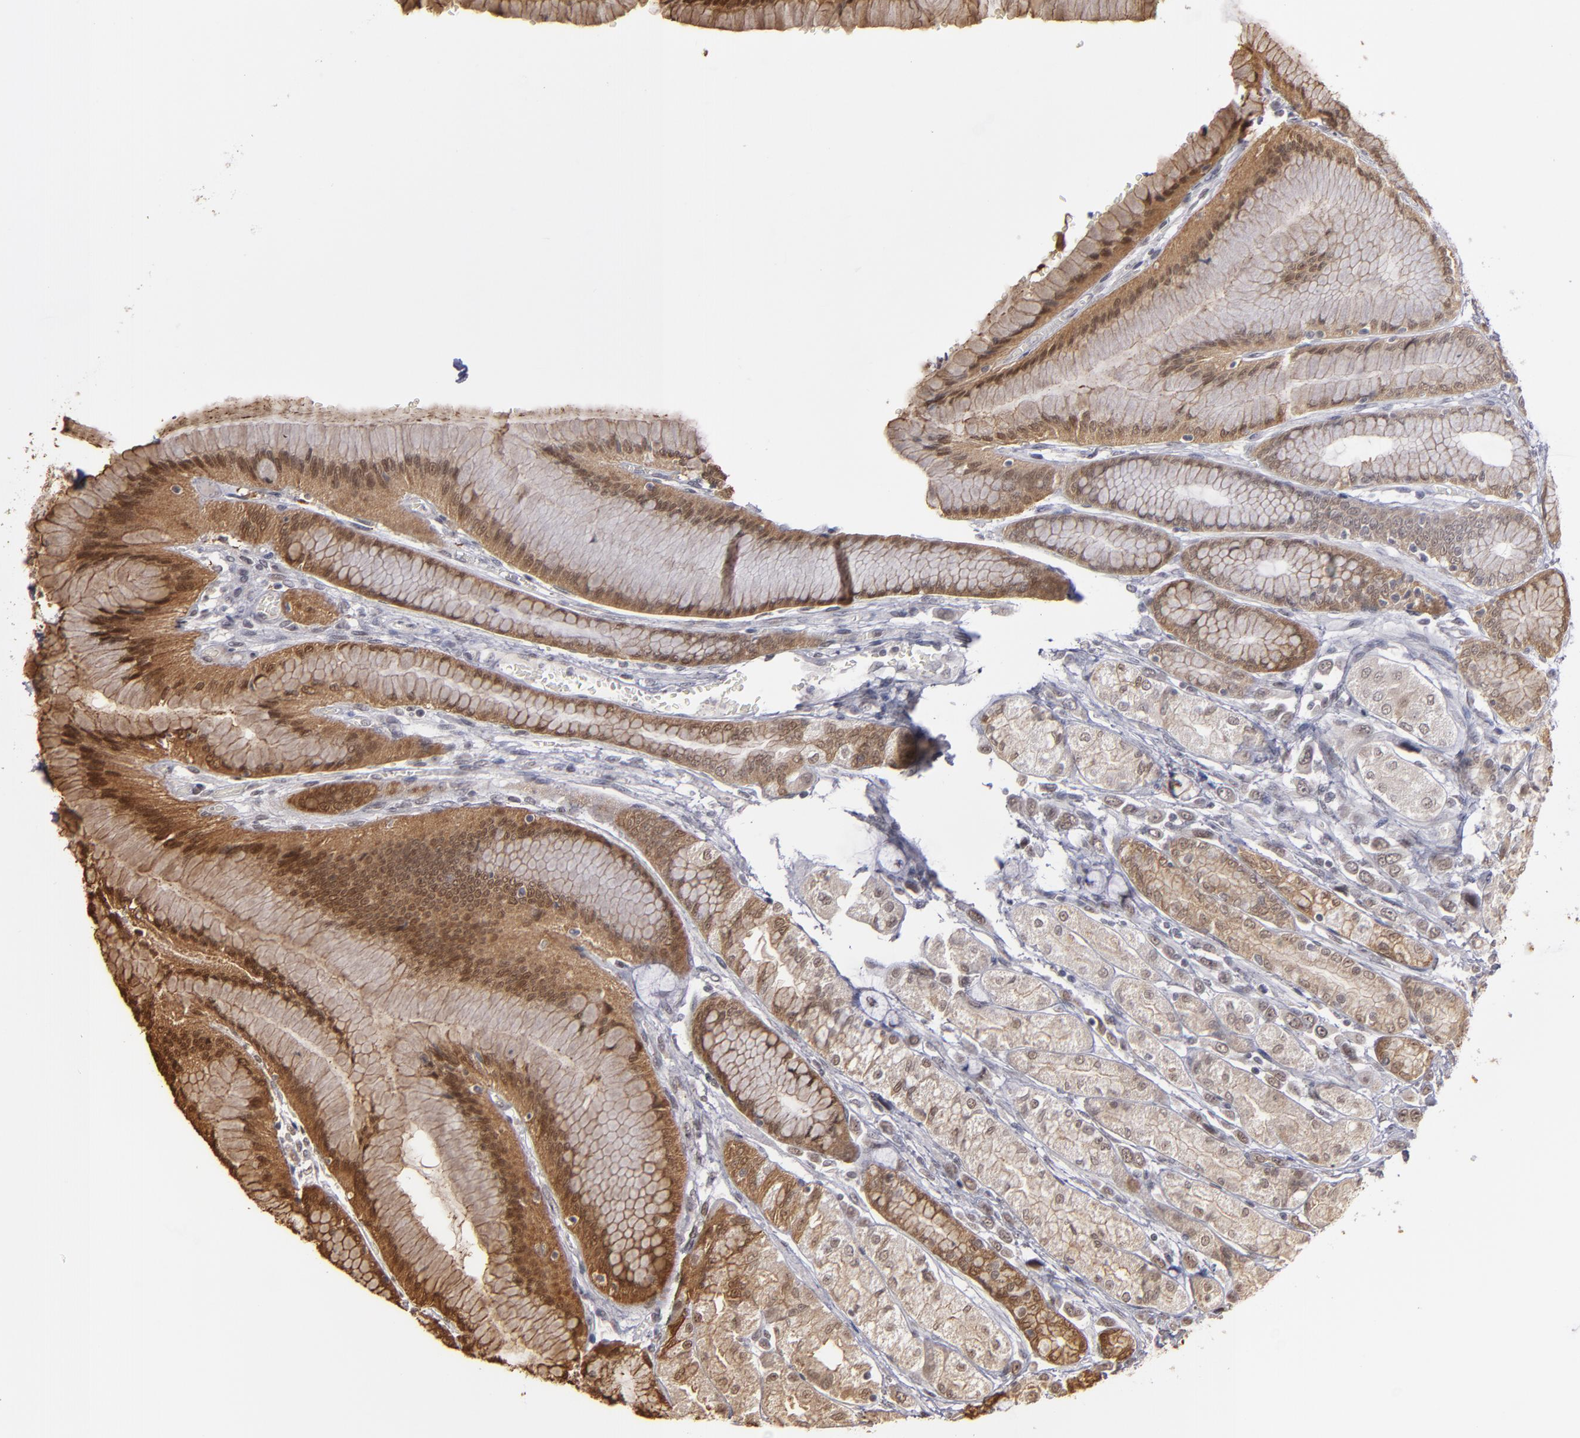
{"staining": {"intensity": "moderate", "quantity": ">75%", "location": "cytoplasmic/membranous,nuclear"}, "tissue": "stomach", "cell_type": "Glandular cells", "image_type": "normal", "snomed": [{"axis": "morphology", "description": "Normal tissue, NOS"}, {"axis": "morphology", "description": "Adenocarcinoma, NOS"}, {"axis": "topography", "description": "Stomach"}, {"axis": "topography", "description": "Stomach, lower"}], "caption": "Glandular cells display moderate cytoplasmic/membranous,nuclear positivity in approximately >75% of cells in benign stomach. Using DAB (brown) and hematoxylin (blue) stains, captured at high magnification using brightfield microscopy.", "gene": "ZNF75A", "patient": {"sex": "female", "age": 65}}